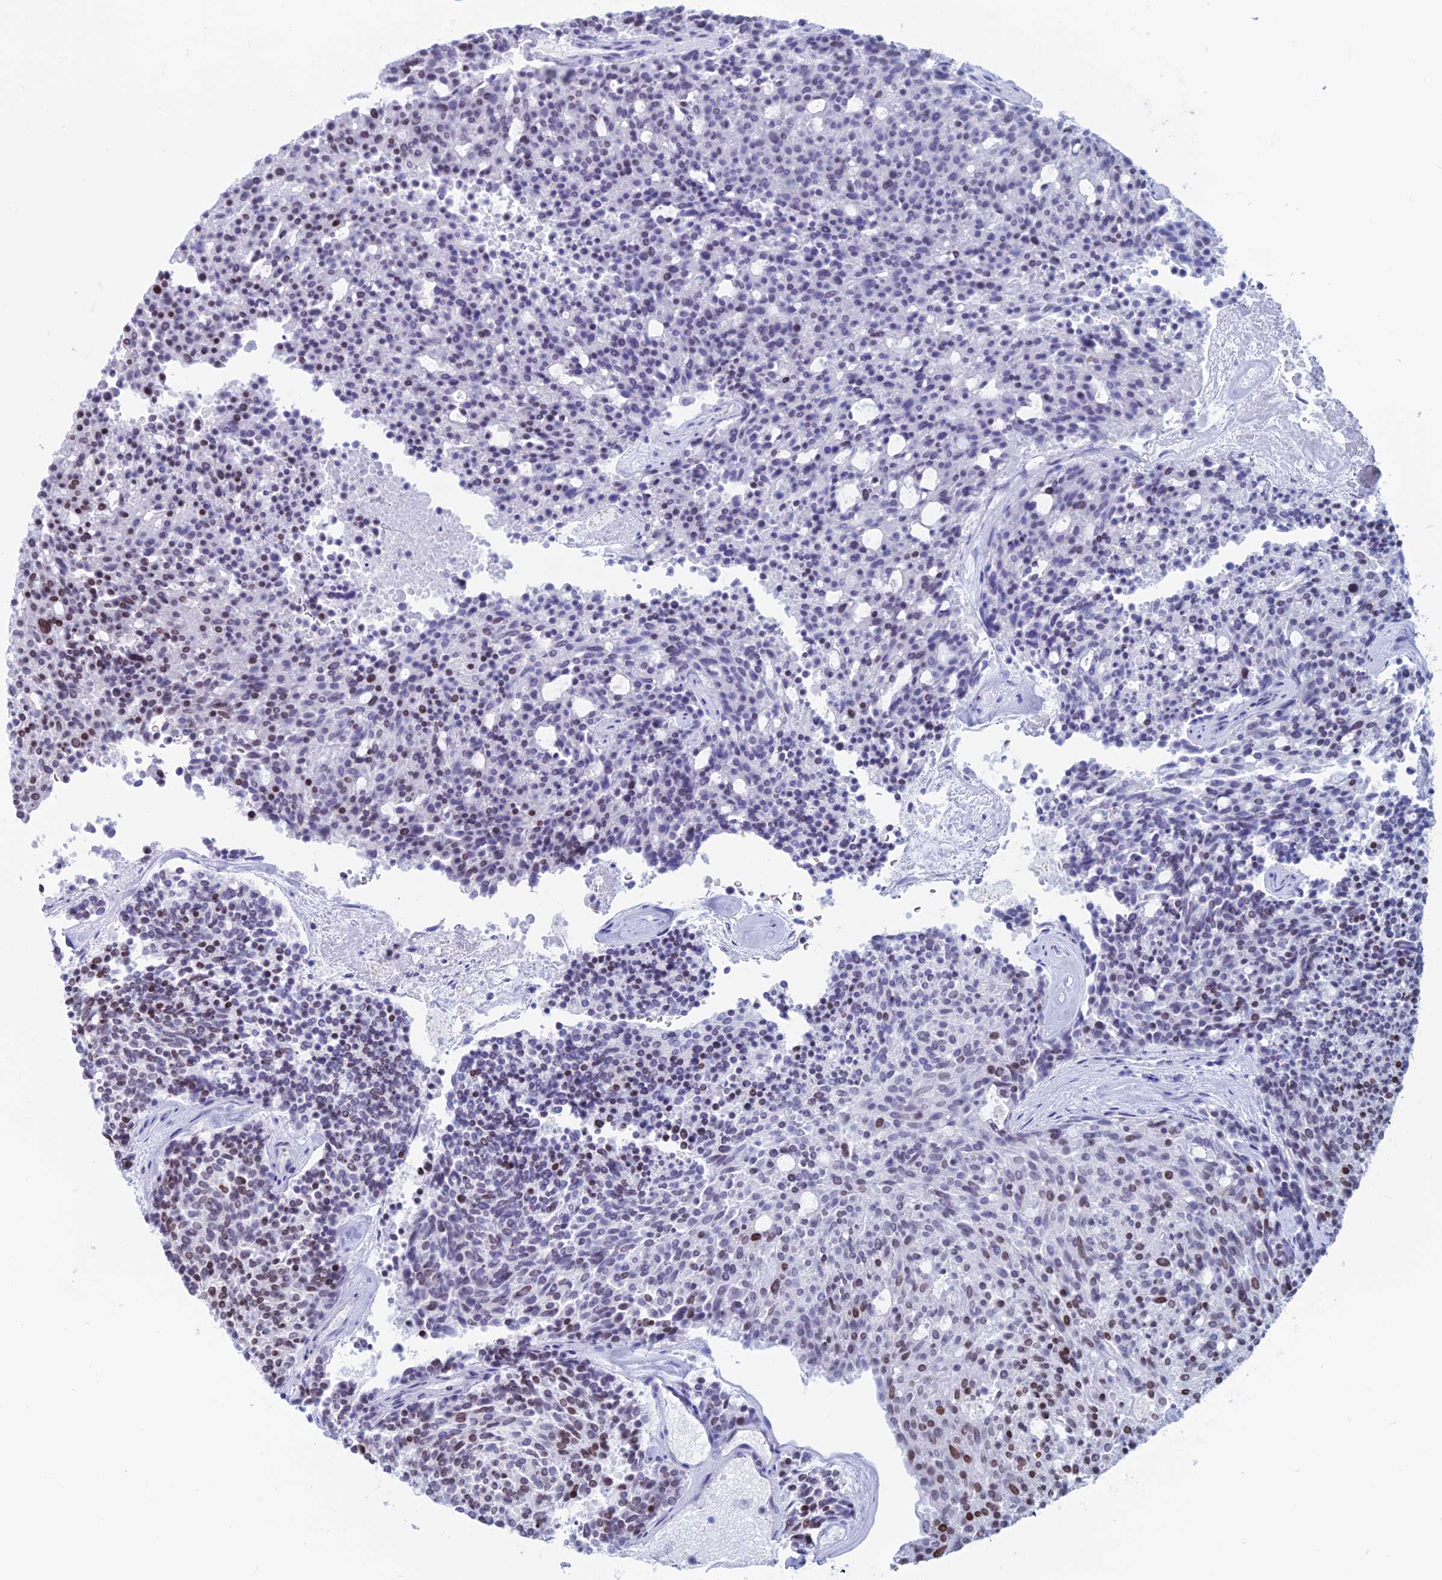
{"staining": {"intensity": "moderate", "quantity": "<25%", "location": "nuclear"}, "tissue": "carcinoid", "cell_type": "Tumor cells", "image_type": "cancer", "snomed": [{"axis": "morphology", "description": "Carcinoid, malignant, NOS"}, {"axis": "topography", "description": "Pancreas"}], "caption": "Malignant carcinoid stained for a protein displays moderate nuclear positivity in tumor cells. (brown staining indicates protein expression, while blue staining denotes nuclei).", "gene": "CERS6", "patient": {"sex": "female", "age": 54}}